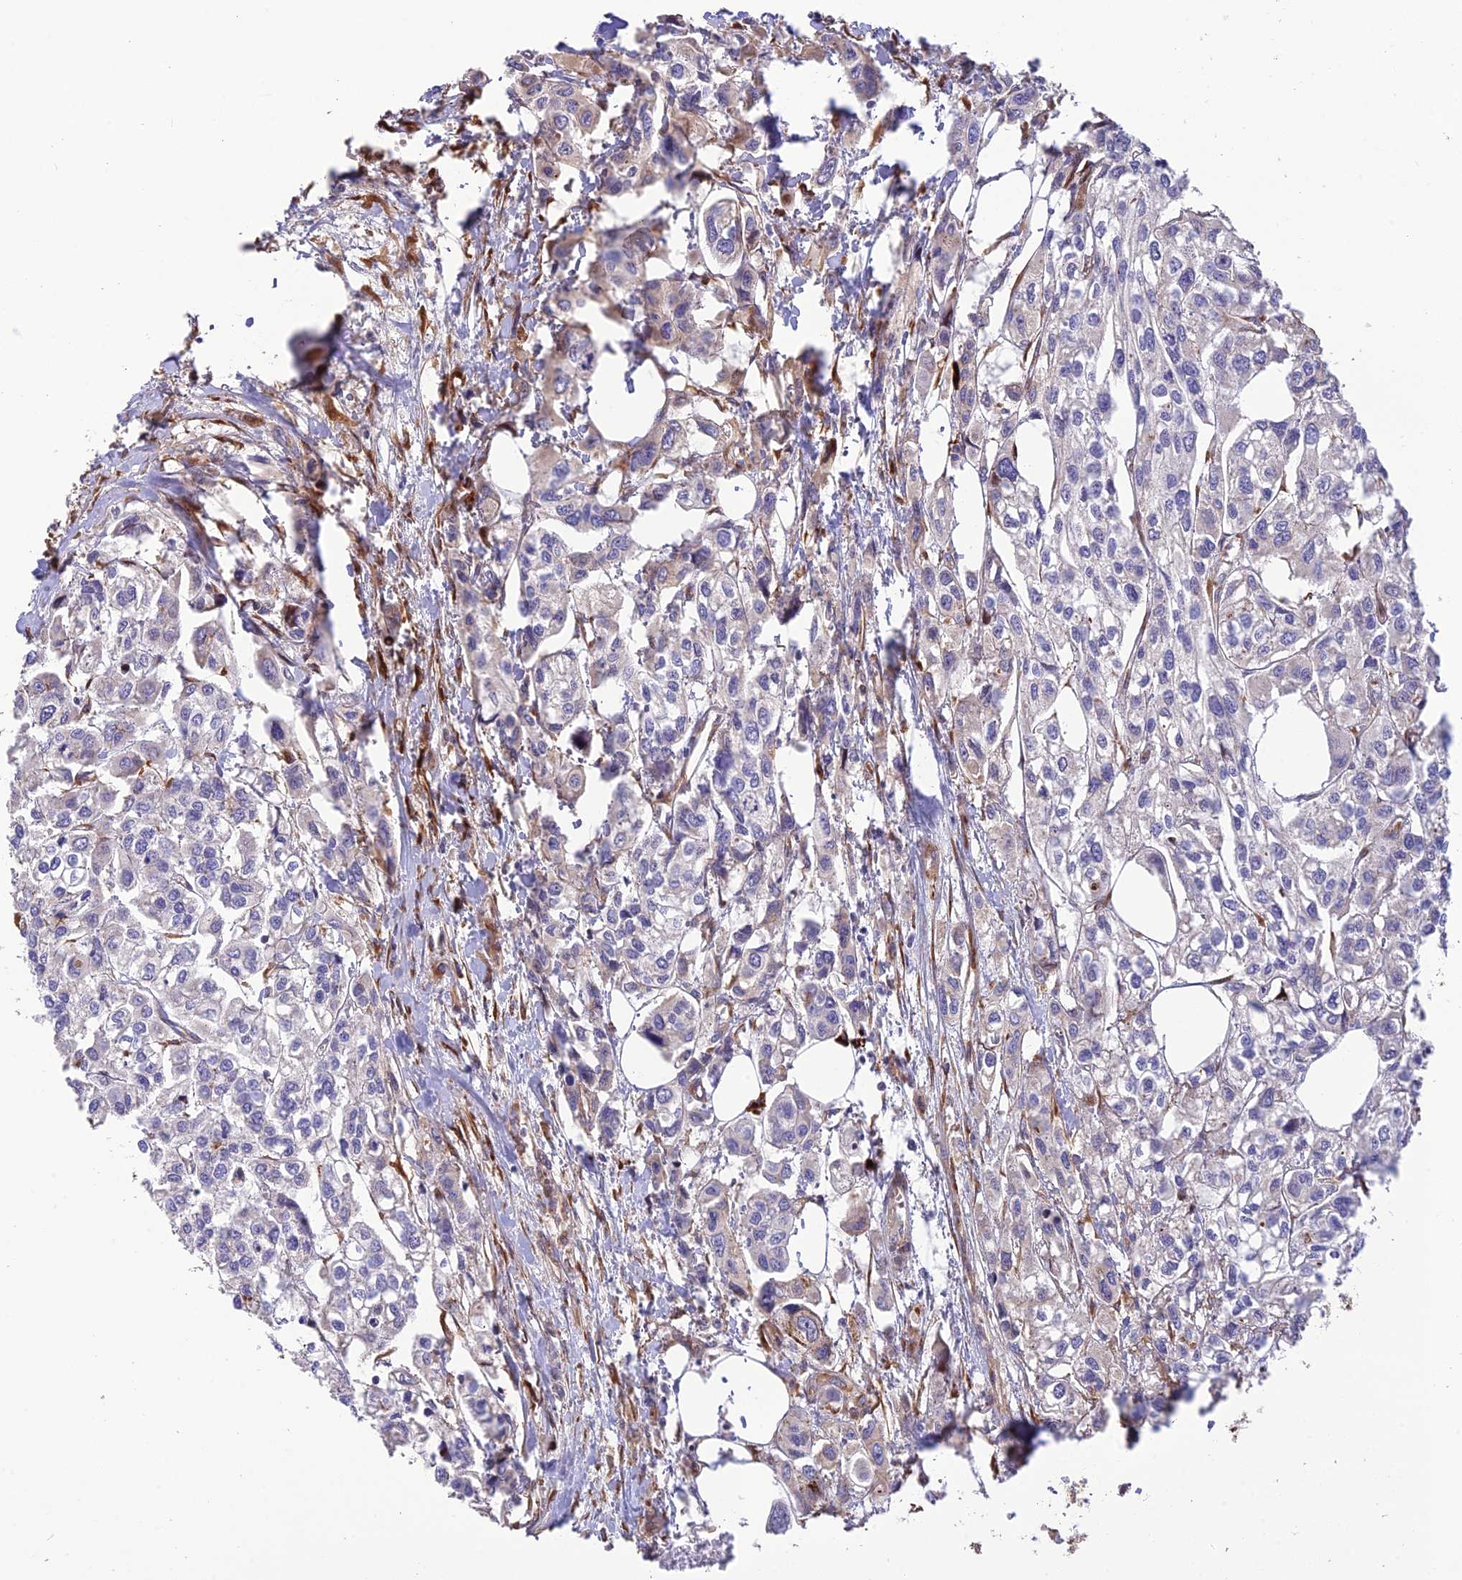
{"staining": {"intensity": "negative", "quantity": "none", "location": "none"}, "tissue": "urothelial cancer", "cell_type": "Tumor cells", "image_type": "cancer", "snomed": [{"axis": "morphology", "description": "Urothelial carcinoma, High grade"}, {"axis": "topography", "description": "Urinary bladder"}], "caption": "Tumor cells are negative for protein expression in human urothelial carcinoma (high-grade).", "gene": "CPSF4L", "patient": {"sex": "male", "age": 67}}